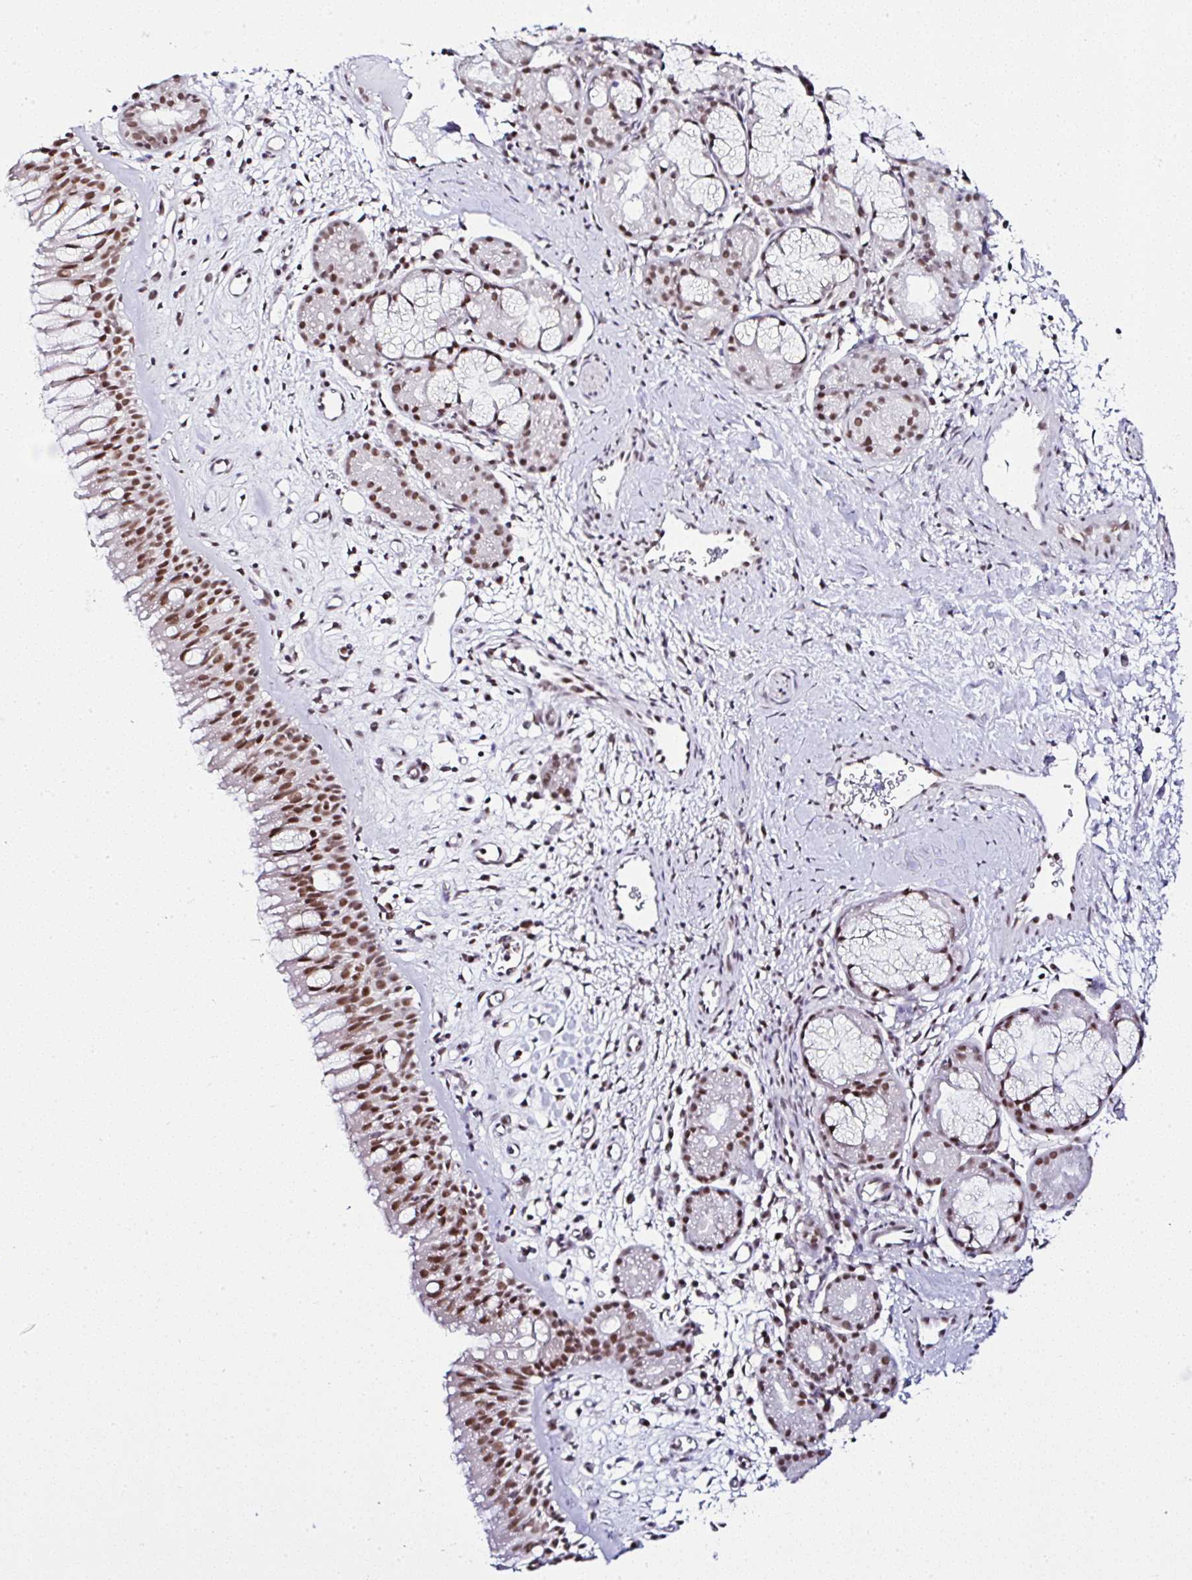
{"staining": {"intensity": "moderate", "quantity": ">75%", "location": "nuclear"}, "tissue": "nasopharynx", "cell_type": "Respiratory epithelial cells", "image_type": "normal", "snomed": [{"axis": "morphology", "description": "Normal tissue, NOS"}, {"axis": "topography", "description": "Nasopharynx"}], "caption": "High-power microscopy captured an immunohistochemistry image of unremarkable nasopharynx, revealing moderate nuclear staining in about >75% of respiratory epithelial cells.", "gene": "PTPN2", "patient": {"sex": "male", "age": 65}}